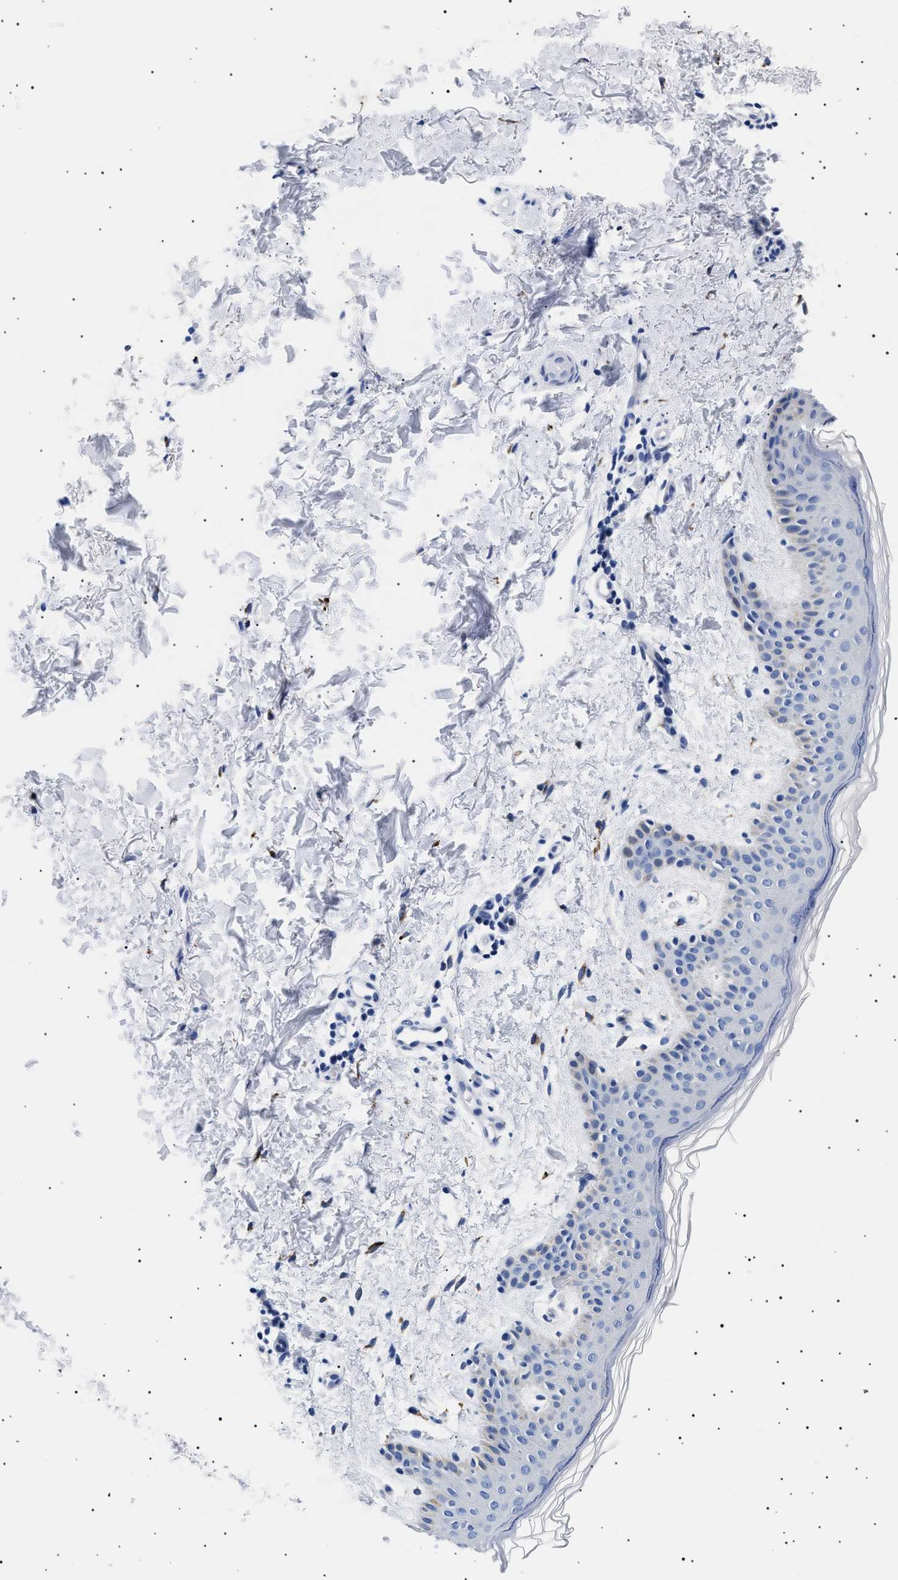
{"staining": {"intensity": "moderate", "quantity": "25%-75%", "location": "cytoplasmic/membranous"}, "tissue": "skin", "cell_type": "Fibroblasts", "image_type": "normal", "snomed": [{"axis": "morphology", "description": "Normal tissue, NOS"}, {"axis": "topography", "description": "Skin"}], "caption": "Immunohistochemical staining of benign human skin demonstrates moderate cytoplasmic/membranous protein expression in about 25%-75% of fibroblasts. (DAB IHC, brown staining for protein, blue staining for nuclei).", "gene": "HEMGN", "patient": {"sex": "male", "age": 40}}